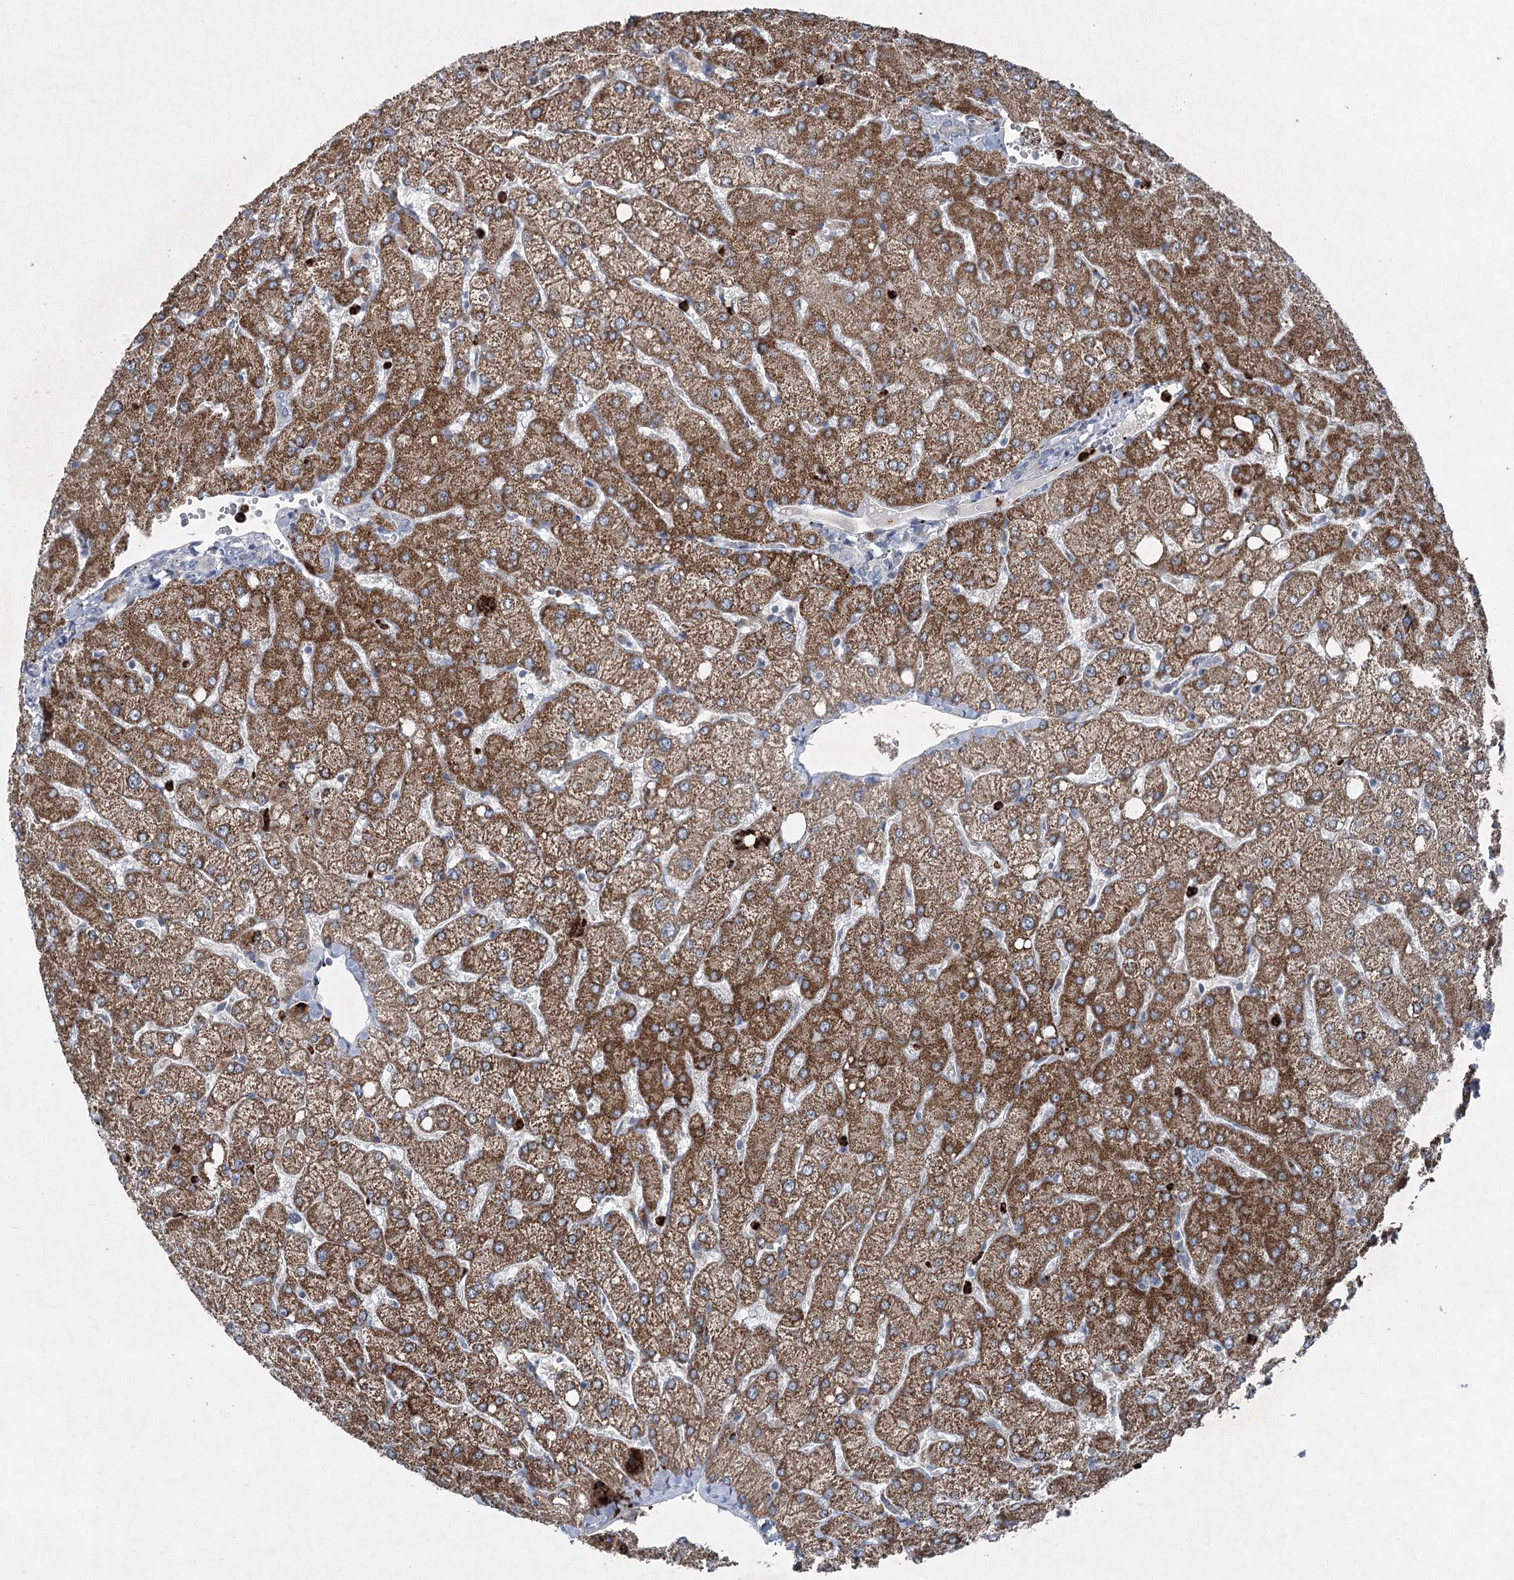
{"staining": {"intensity": "negative", "quantity": "none", "location": "none"}, "tissue": "liver", "cell_type": "Cholangiocytes", "image_type": "normal", "snomed": [{"axis": "morphology", "description": "Normal tissue, NOS"}, {"axis": "topography", "description": "Liver"}], "caption": "IHC image of normal liver: human liver stained with DAB demonstrates no significant protein positivity in cholangiocytes. (DAB immunohistochemistry visualized using brightfield microscopy, high magnification).", "gene": "ENSG00000285330", "patient": {"sex": "female", "age": 54}}